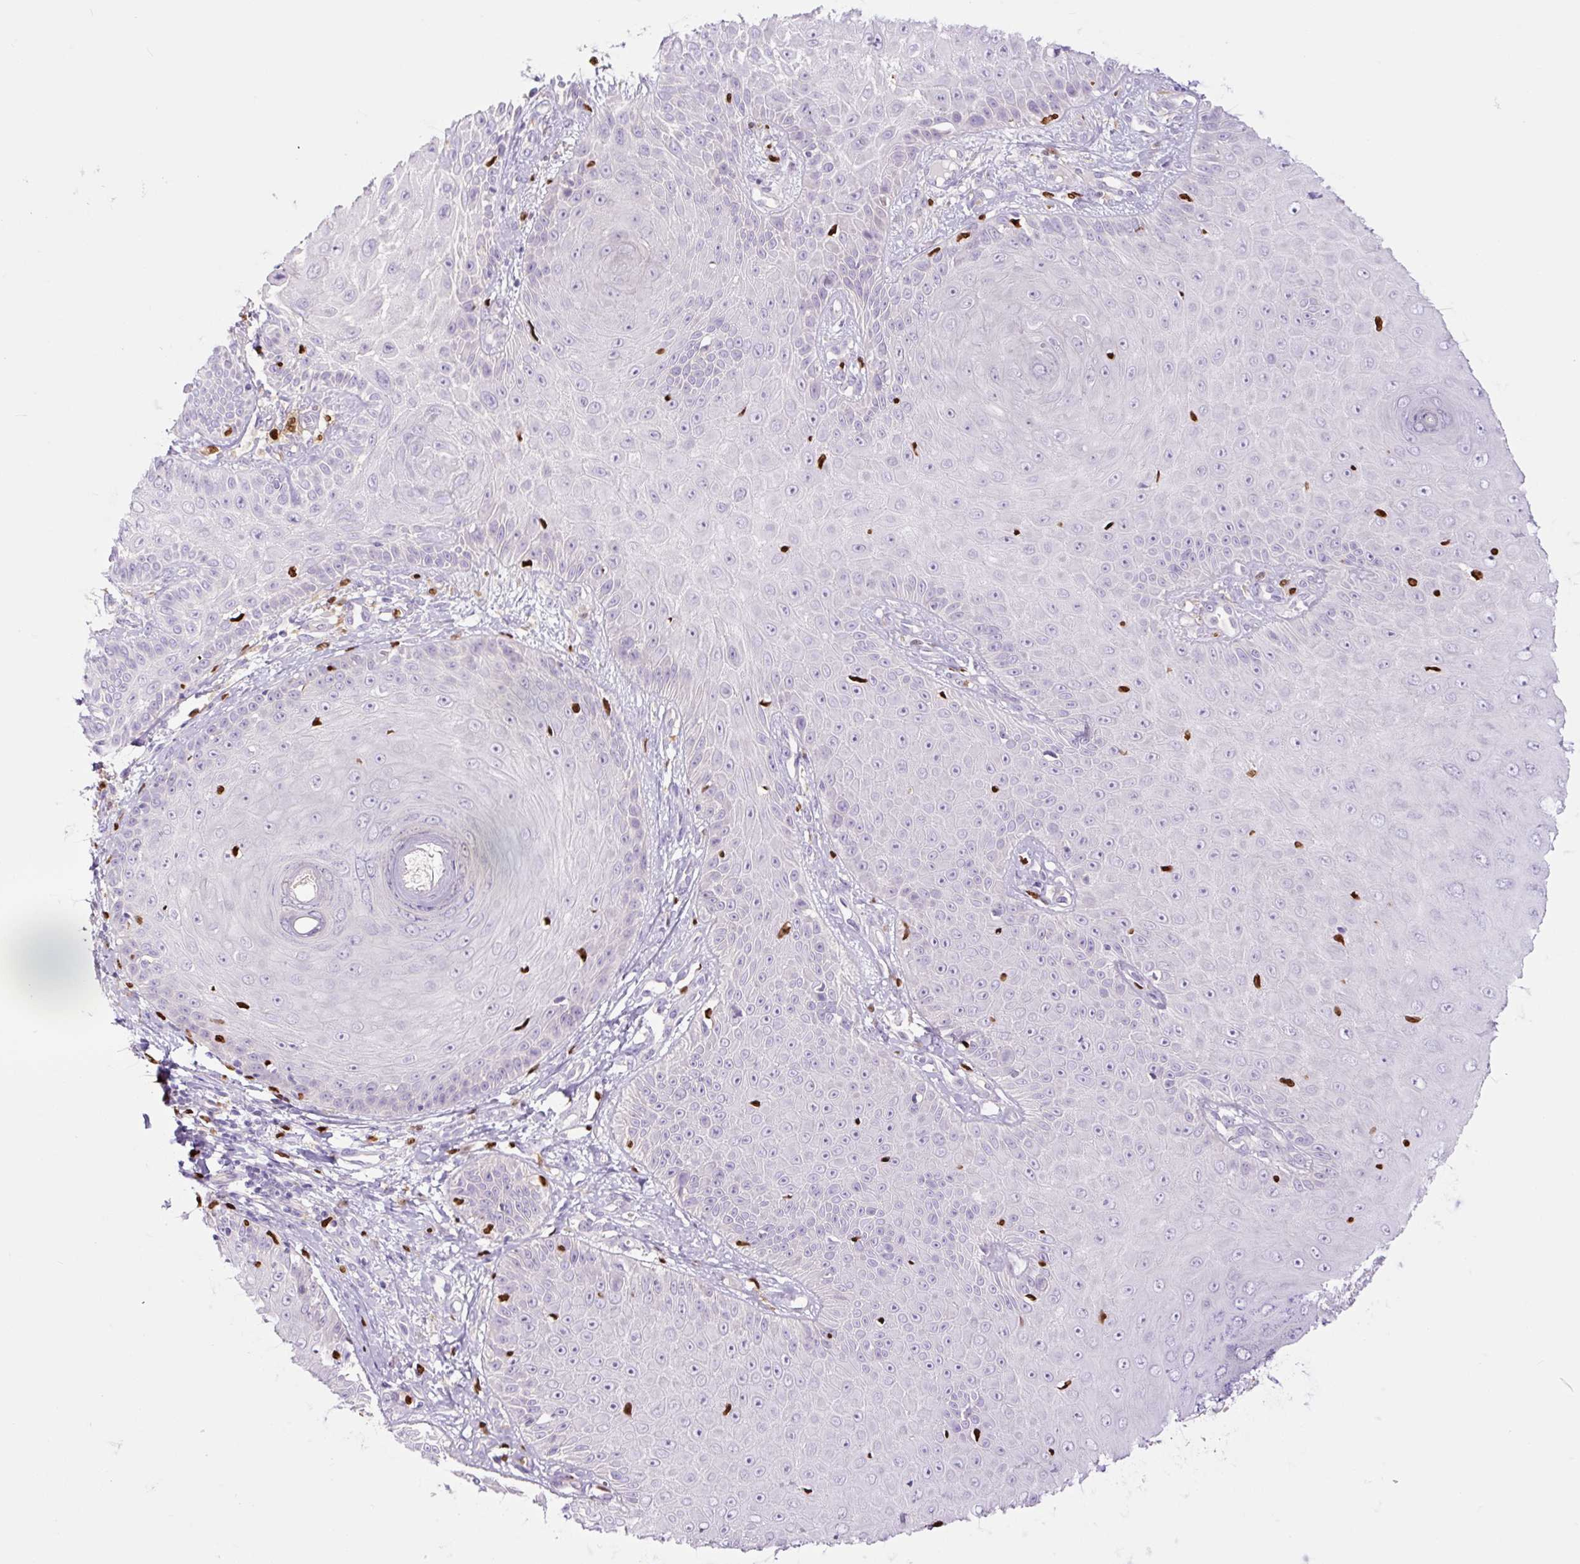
{"staining": {"intensity": "negative", "quantity": "none", "location": "none"}, "tissue": "skin cancer", "cell_type": "Tumor cells", "image_type": "cancer", "snomed": [{"axis": "morphology", "description": "Squamous cell carcinoma, NOS"}, {"axis": "topography", "description": "Skin"}], "caption": "Tumor cells show no significant protein staining in squamous cell carcinoma (skin).", "gene": "SPI1", "patient": {"sex": "male", "age": 86}}